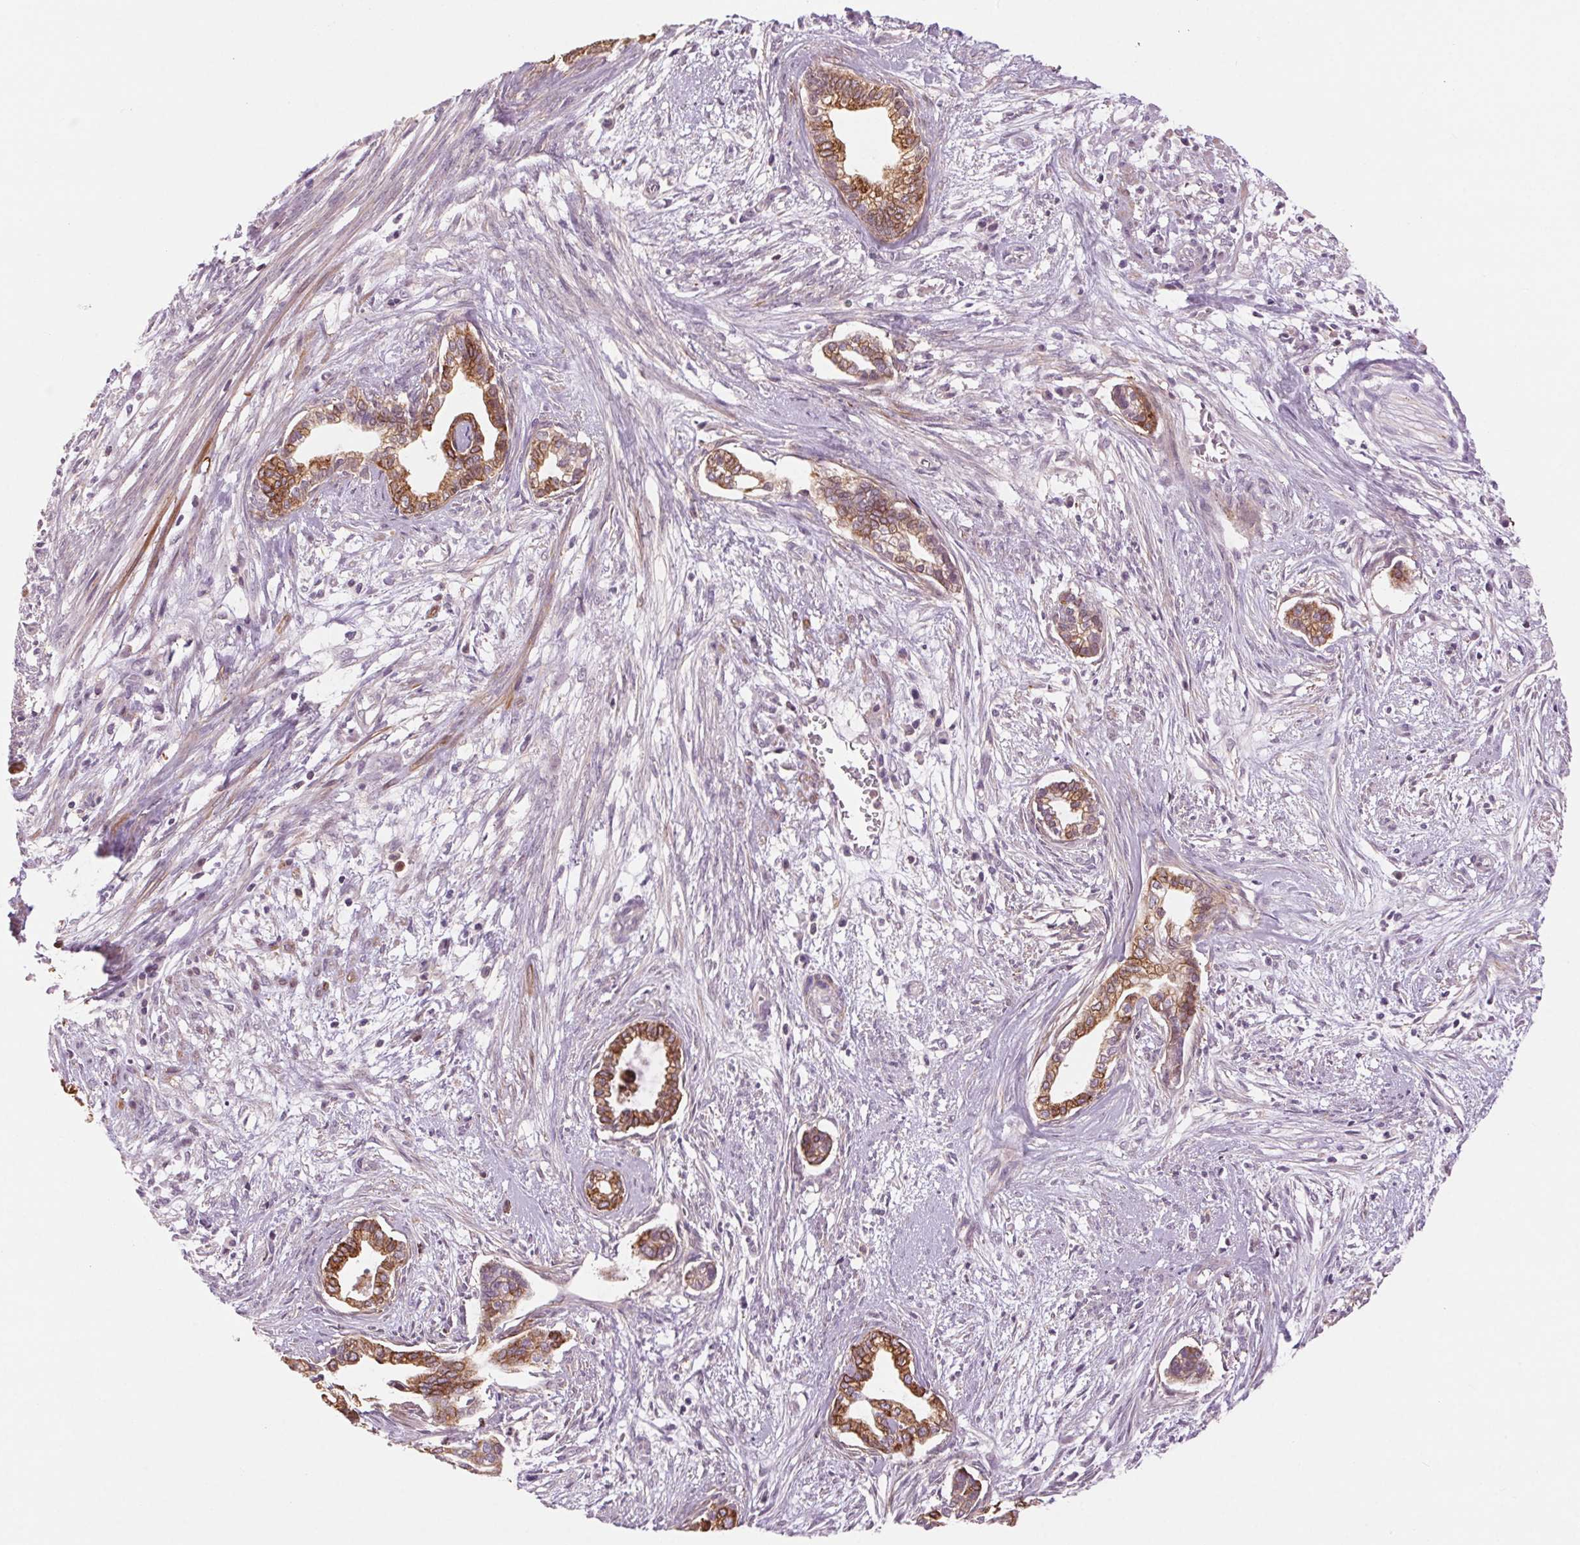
{"staining": {"intensity": "moderate", "quantity": ">75%", "location": "cytoplasmic/membranous"}, "tissue": "cervical cancer", "cell_type": "Tumor cells", "image_type": "cancer", "snomed": [{"axis": "morphology", "description": "Adenocarcinoma, NOS"}, {"axis": "topography", "description": "Cervix"}], "caption": "Cervical adenocarcinoma stained with immunohistochemistry shows moderate cytoplasmic/membranous staining in about >75% of tumor cells.", "gene": "HHLA2", "patient": {"sex": "female", "age": 62}}